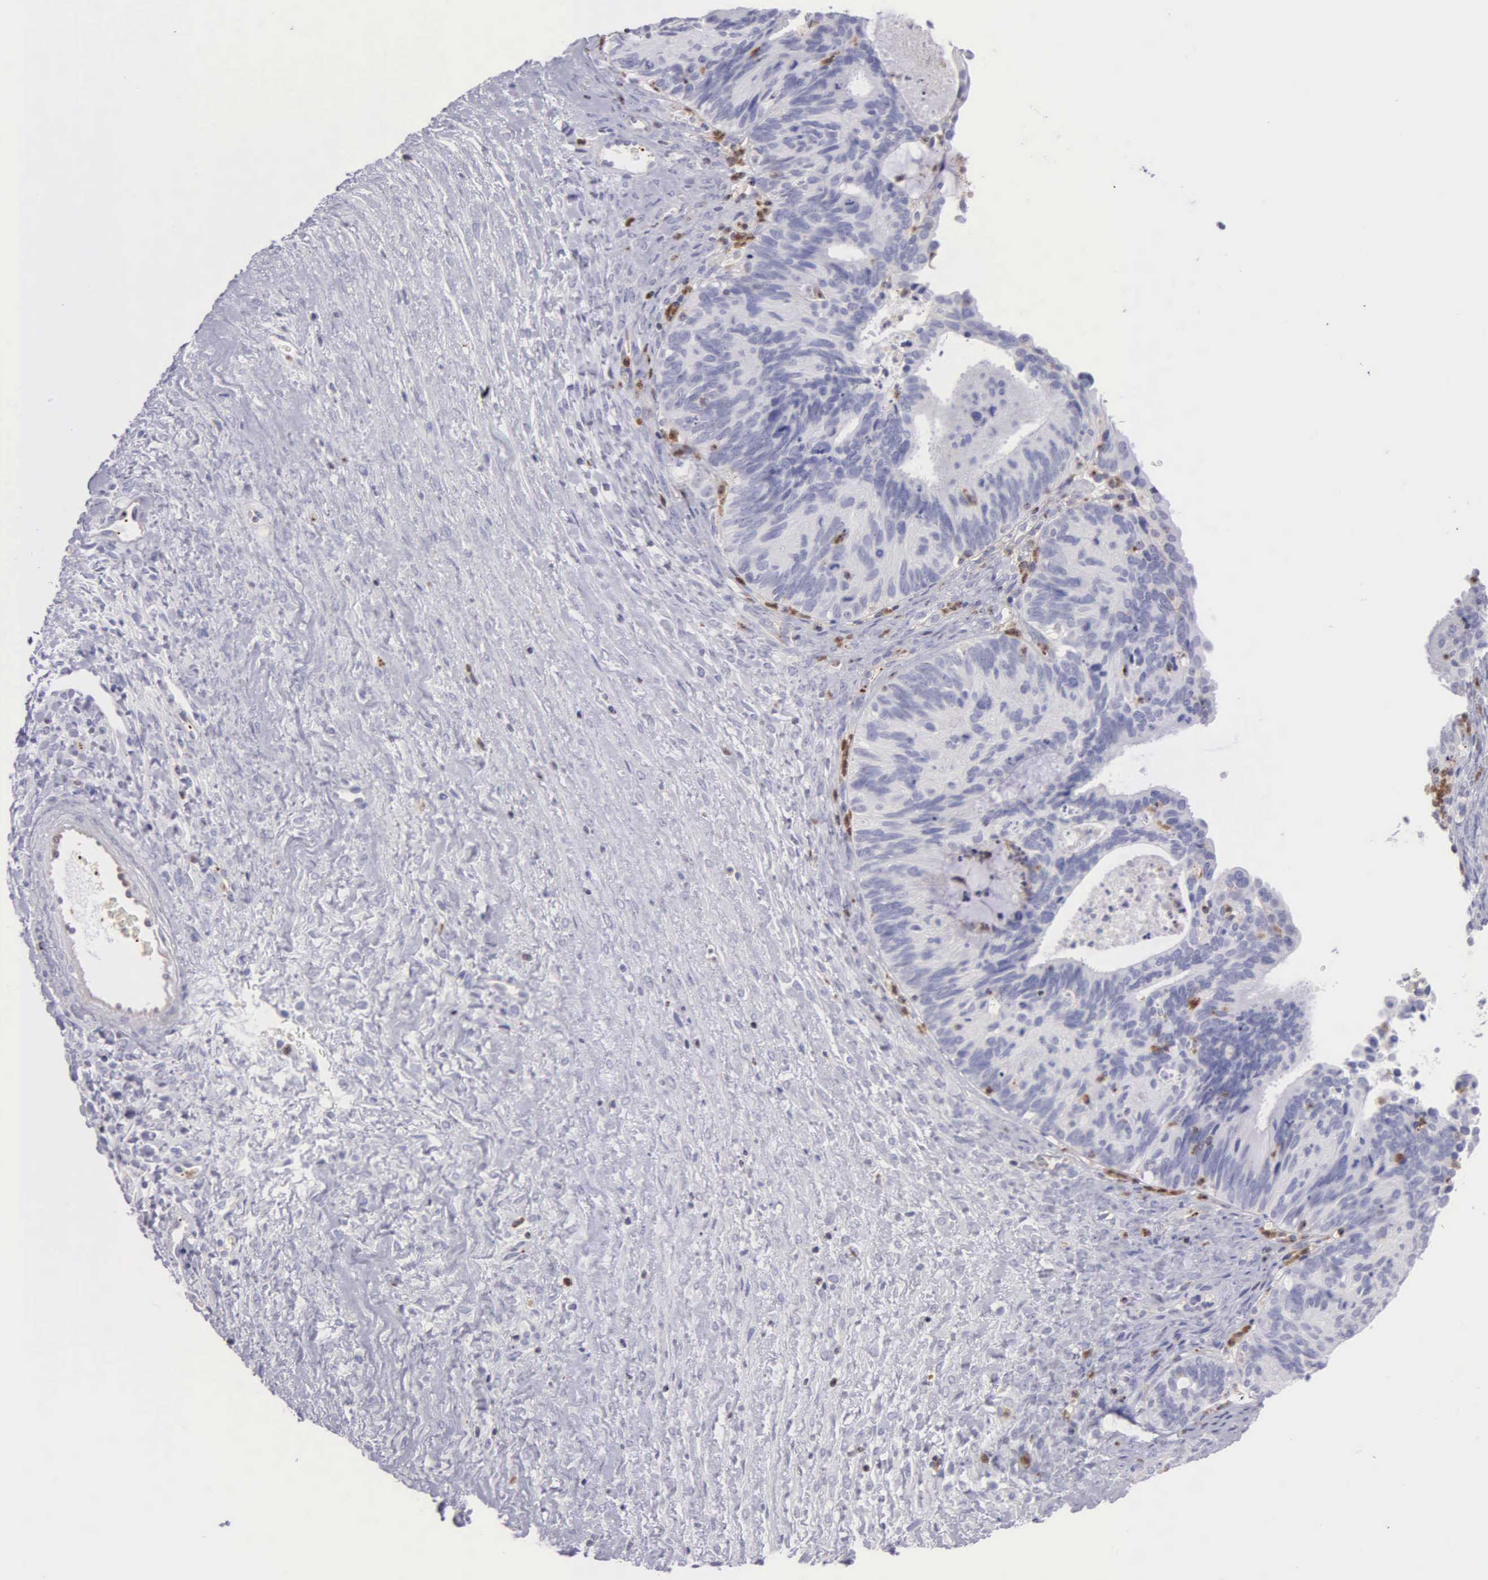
{"staining": {"intensity": "negative", "quantity": "none", "location": "none"}, "tissue": "ovarian cancer", "cell_type": "Tumor cells", "image_type": "cancer", "snomed": [{"axis": "morphology", "description": "Carcinoma, endometroid"}, {"axis": "topography", "description": "Ovary"}], "caption": "Immunohistochemical staining of human ovarian cancer (endometroid carcinoma) shows no significant positivity in tumor cells.", "gene": "SRGN", "patient": {"sex": "female", "age": 52}}